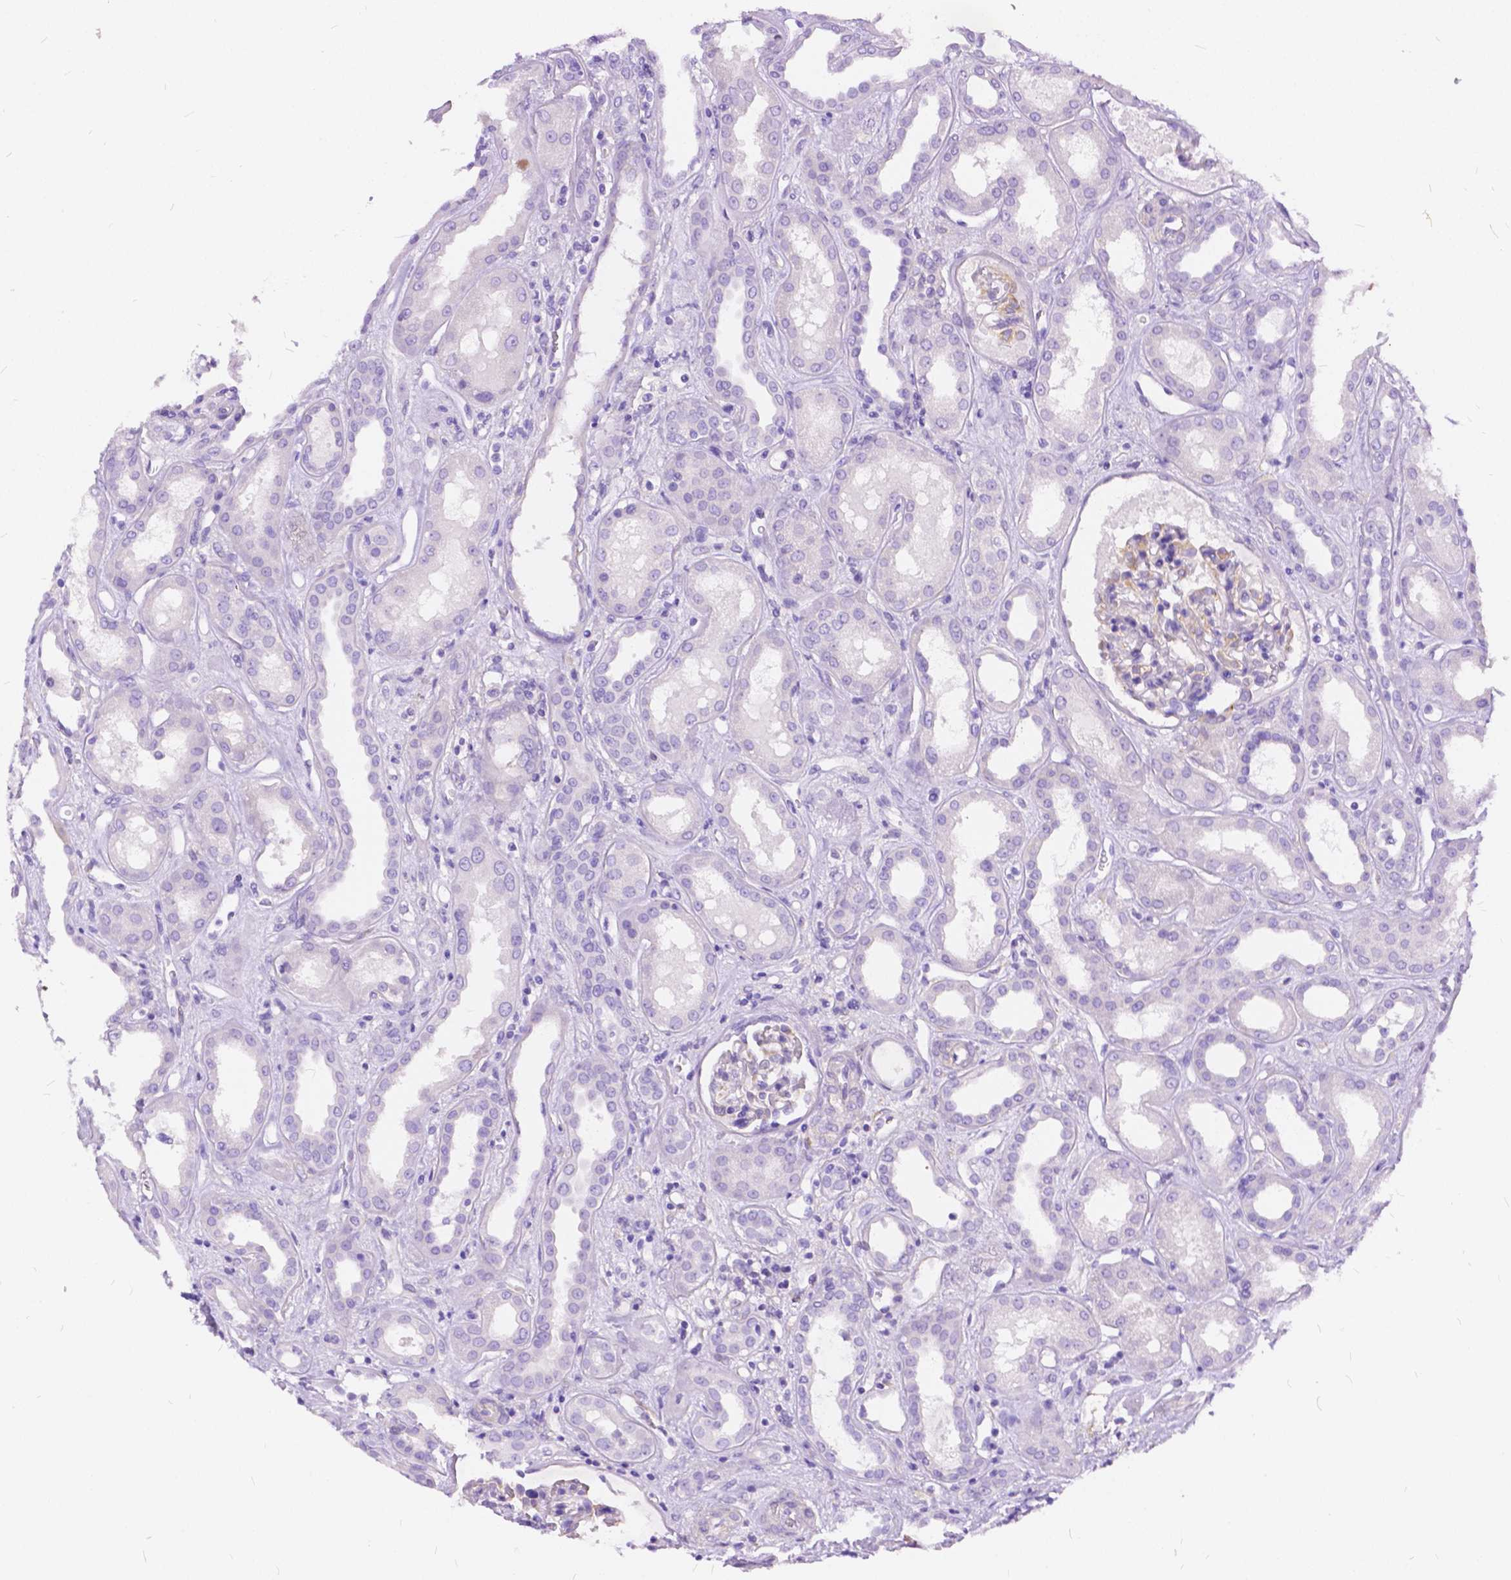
{"staining": {"intensity": "moderate", "quantity": "<25%", "location": "cytoplasmic/membranous"}, "tissue": "kidney", "cell_type": "Cells in glomeruli", "image_type": "normal", "snomed": [{"axis": "morphology", "description": "Normal tissue, NOS"}, {"axis": "topography", "description": "Kidney"}], "caption": "Immunohistochemistry (IHC) of unremarkable human kidney demonstrates low levels of moderate cytoplasmic/membranous staining in approximately <25% of cells in glomeruli.", "gene": "CHRM1", "patient": {"sex": "male", "age": 59}}